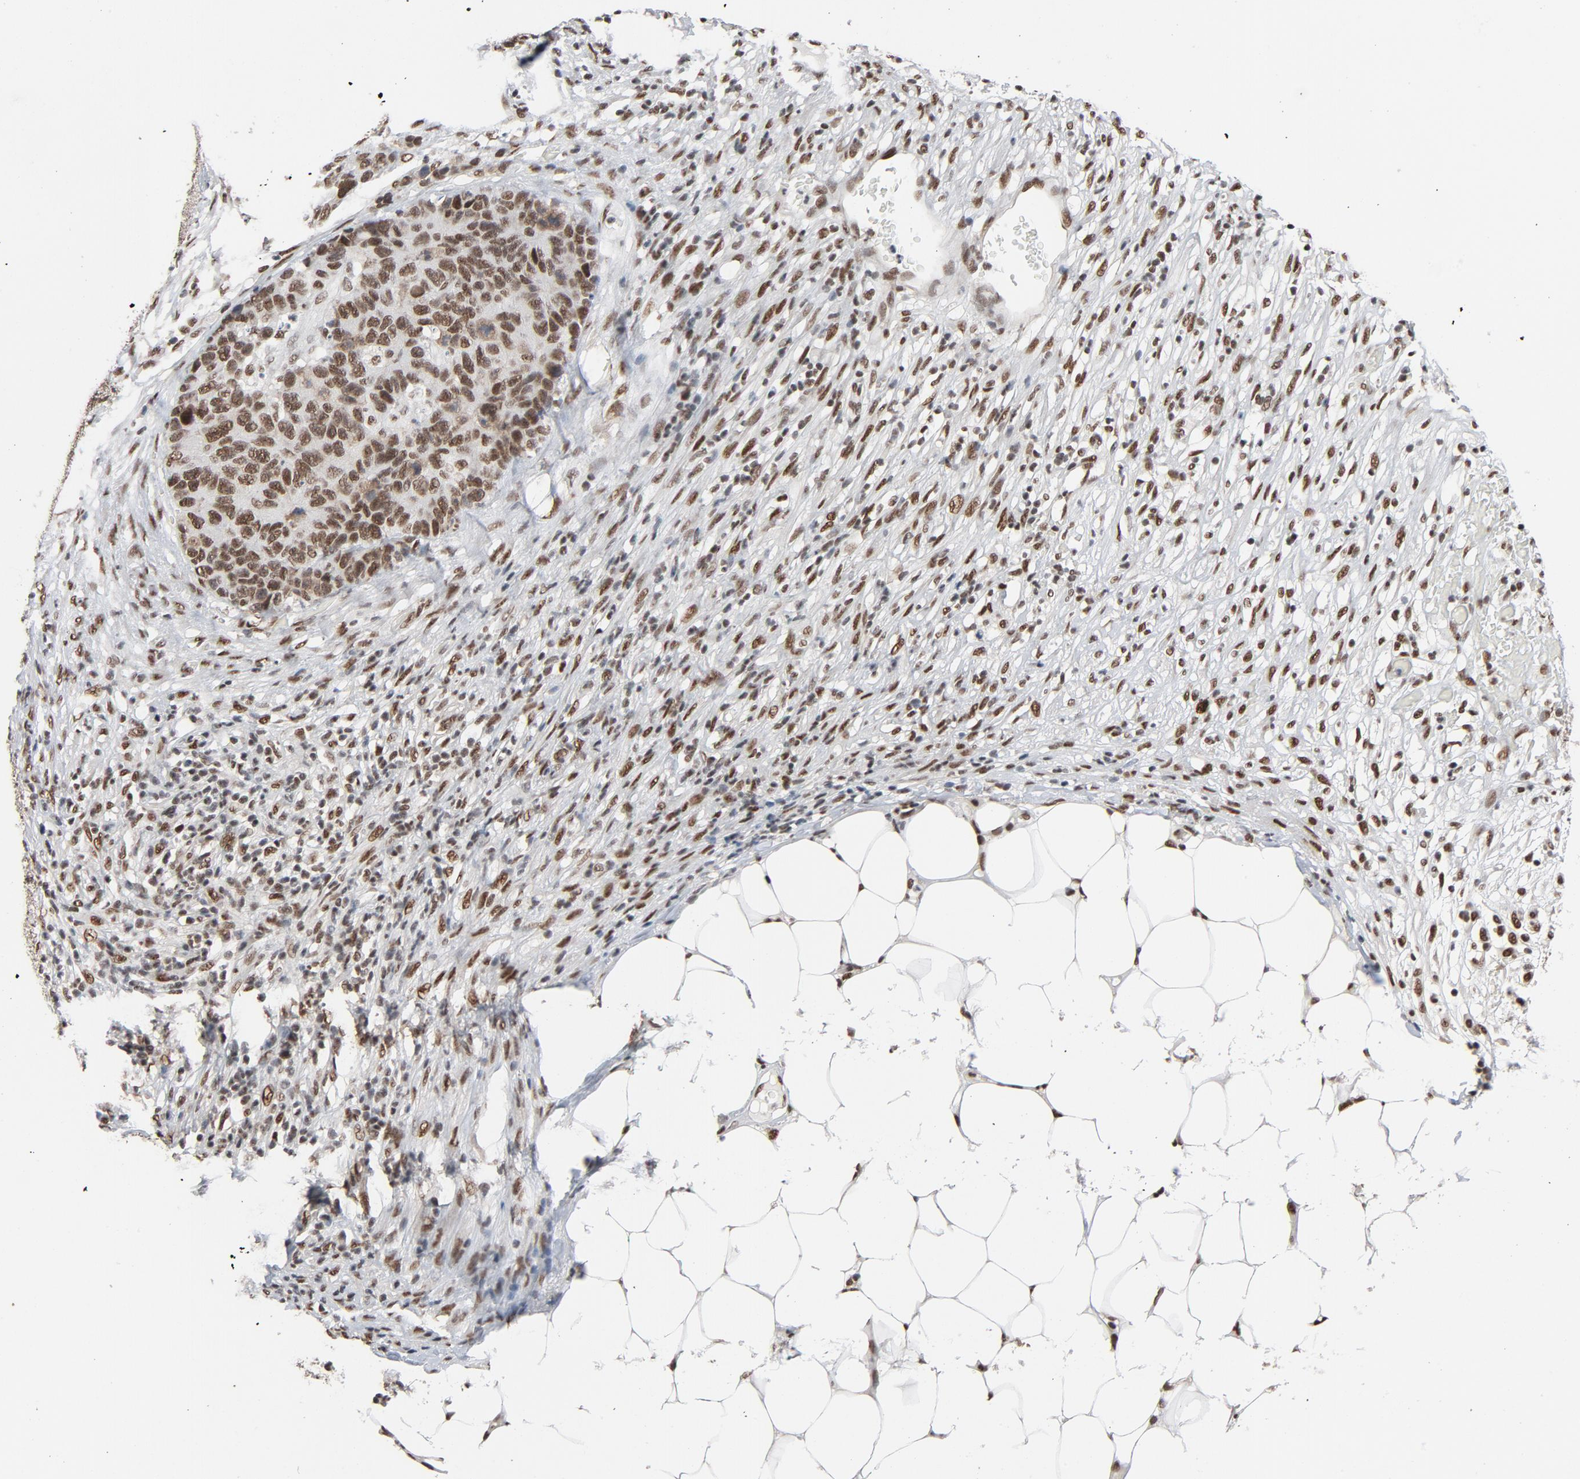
{"staining": {"intensity": "moderate", "quantity": ">75%", "location": "nuclear"}, "tissue": "colorectal cancer", "cell_type": "Tumor cells", "image_type": "cancer", "snomed": [{"axis": "morphology", "description": "Adenocarcinoma, NOS"}, {"axis": "topography", "description": "Colon"}], "caption": "Protein analysis of colorectal cancer (adenocarcinoma) tissue displays moderate nuclear expression in about >75% of tumor cells. The protein of interest is shown in brown color, while the nuclei are stained blue.", "gene": "MRE11", "patient": {"sex": "female", "age": 86}}